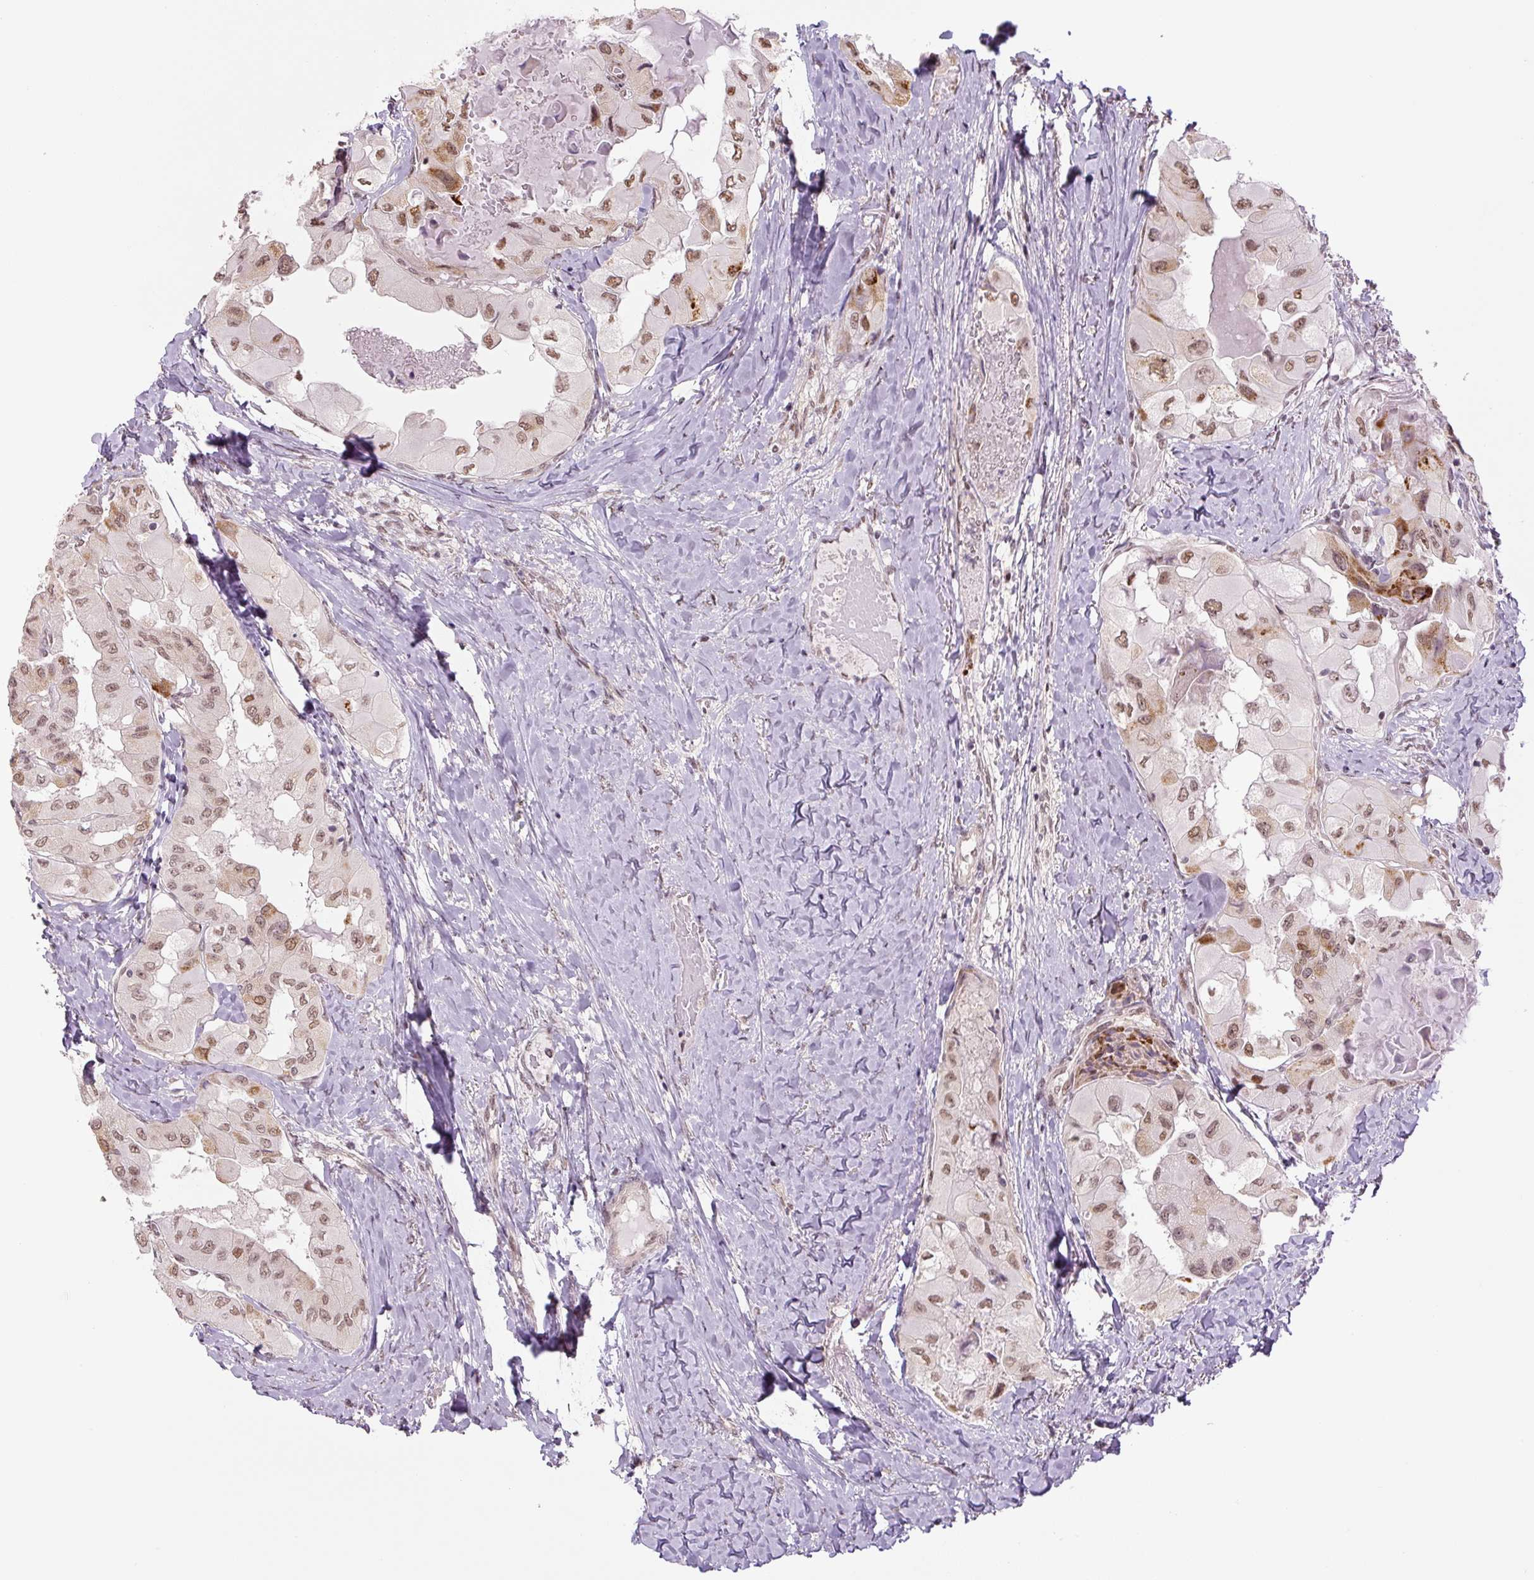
{"staining": {"intensity": "moderate", "quantity": ">75%", "location": "nuclear"}, "tissue": "thyroid cancer", "cell_type": "Tumor cells", "image_type": "cancer", "snomed": [{"axis": "morphology", "description": "Normal tissue, NOS"}, {"axis": "morphology", "description": "Papillary adenocarcinoma, NOS"}, {"axis": "topography", "description": "Thyroid gland"}], "caption": "The histopathology image displays a brown stain indicating the presence of a protein in the nuclear of tumor cells in papillary adenocarcinoma (thyroid).", "gene": "TCFL5", "patient": {"sex": "female", "age": 59}}